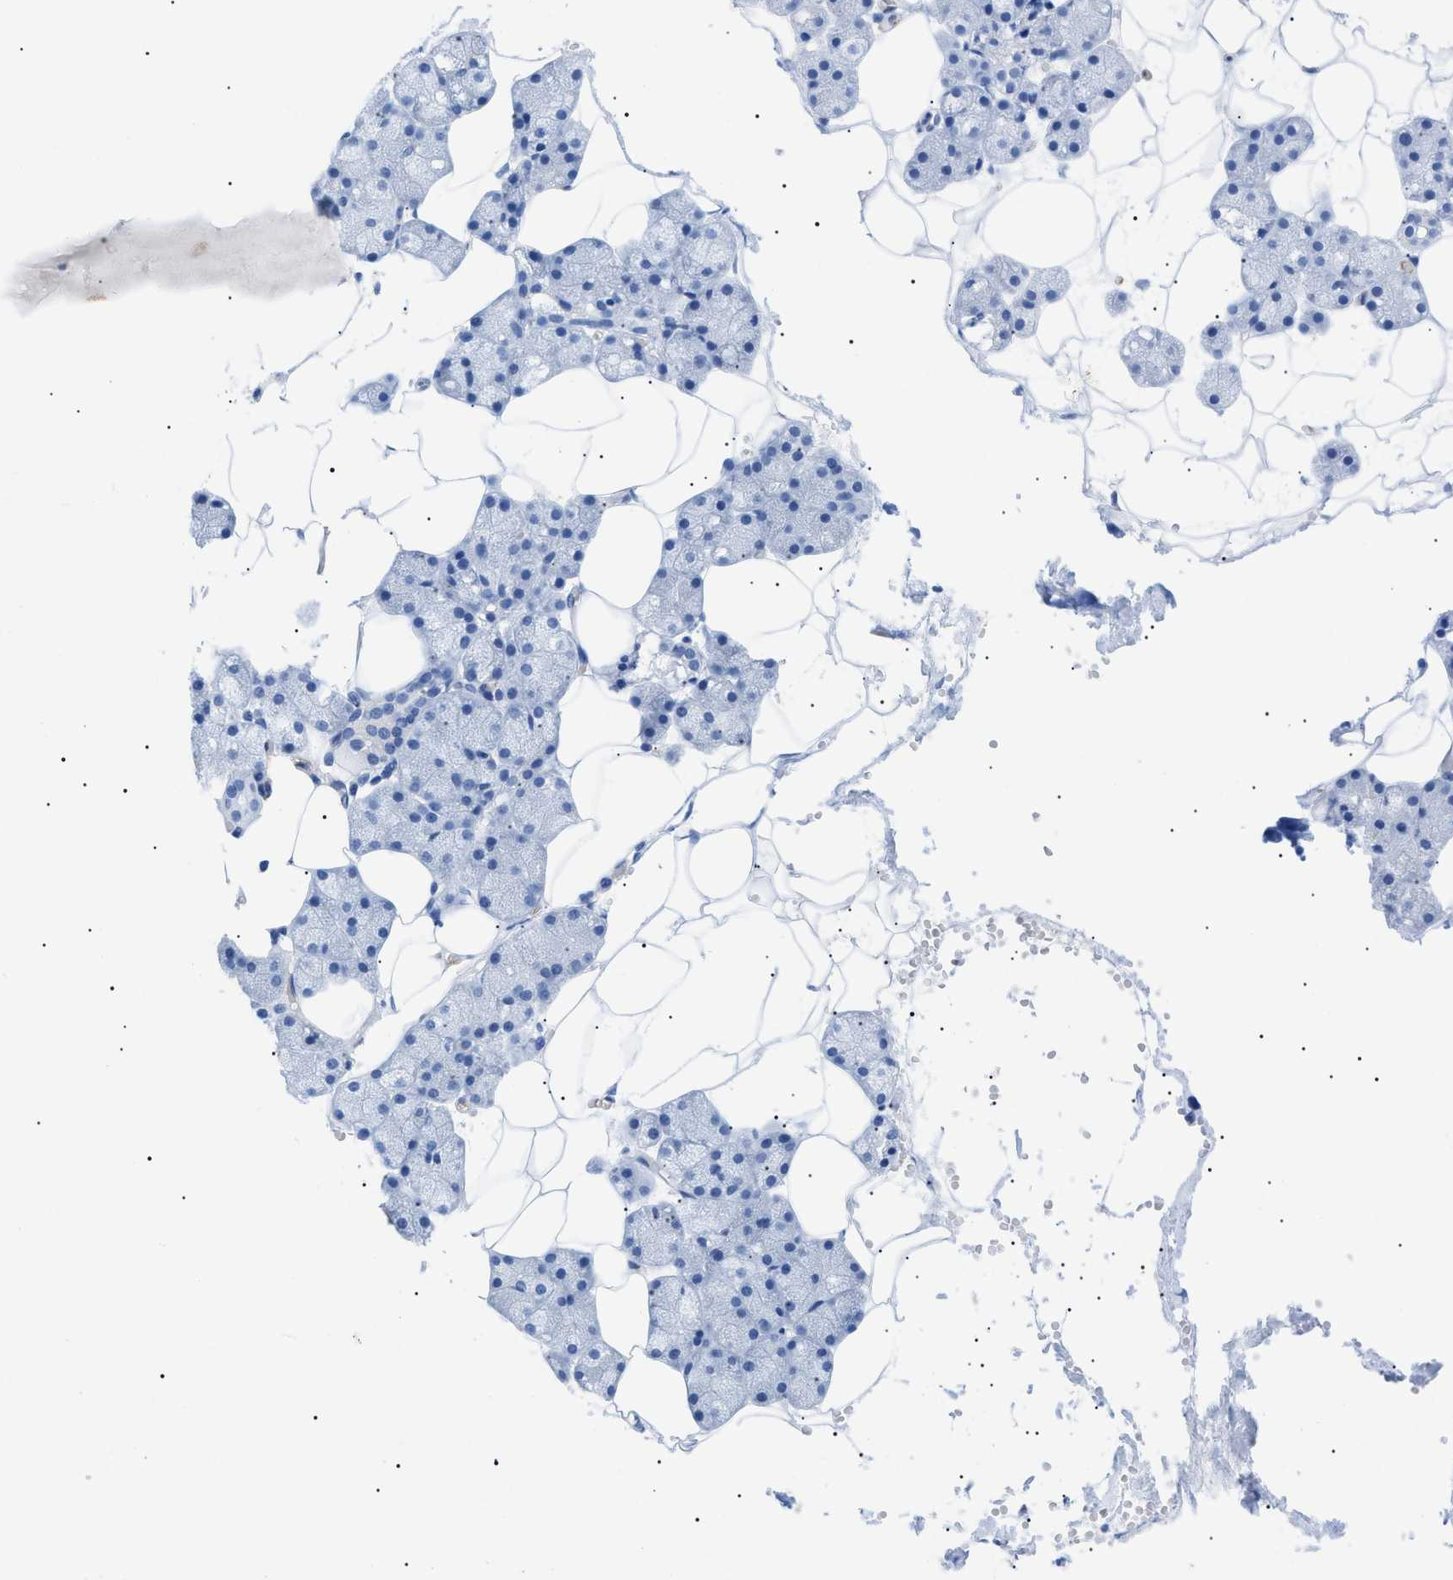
{"staining": {"intensity": "negative", "quantity": "none", "location": "none"}, "tissue": "salivary gland", "cell_type": "Glandular cells", "image_type": "normal", "snomed": [{"axis": "morphology", "description": "Normal tissue, NOS"}, {"axis": "topography", "description": "Salivary gland"}], "caption": "This image is of normal salivary gland stained with immunohistochemistry (IHC) to label a protein in brown with the nuclei are counter-stained blue. There is no expression in glandular cells.", "gene": "PODXL", "patient": {"sex": "male", "age": 62}}